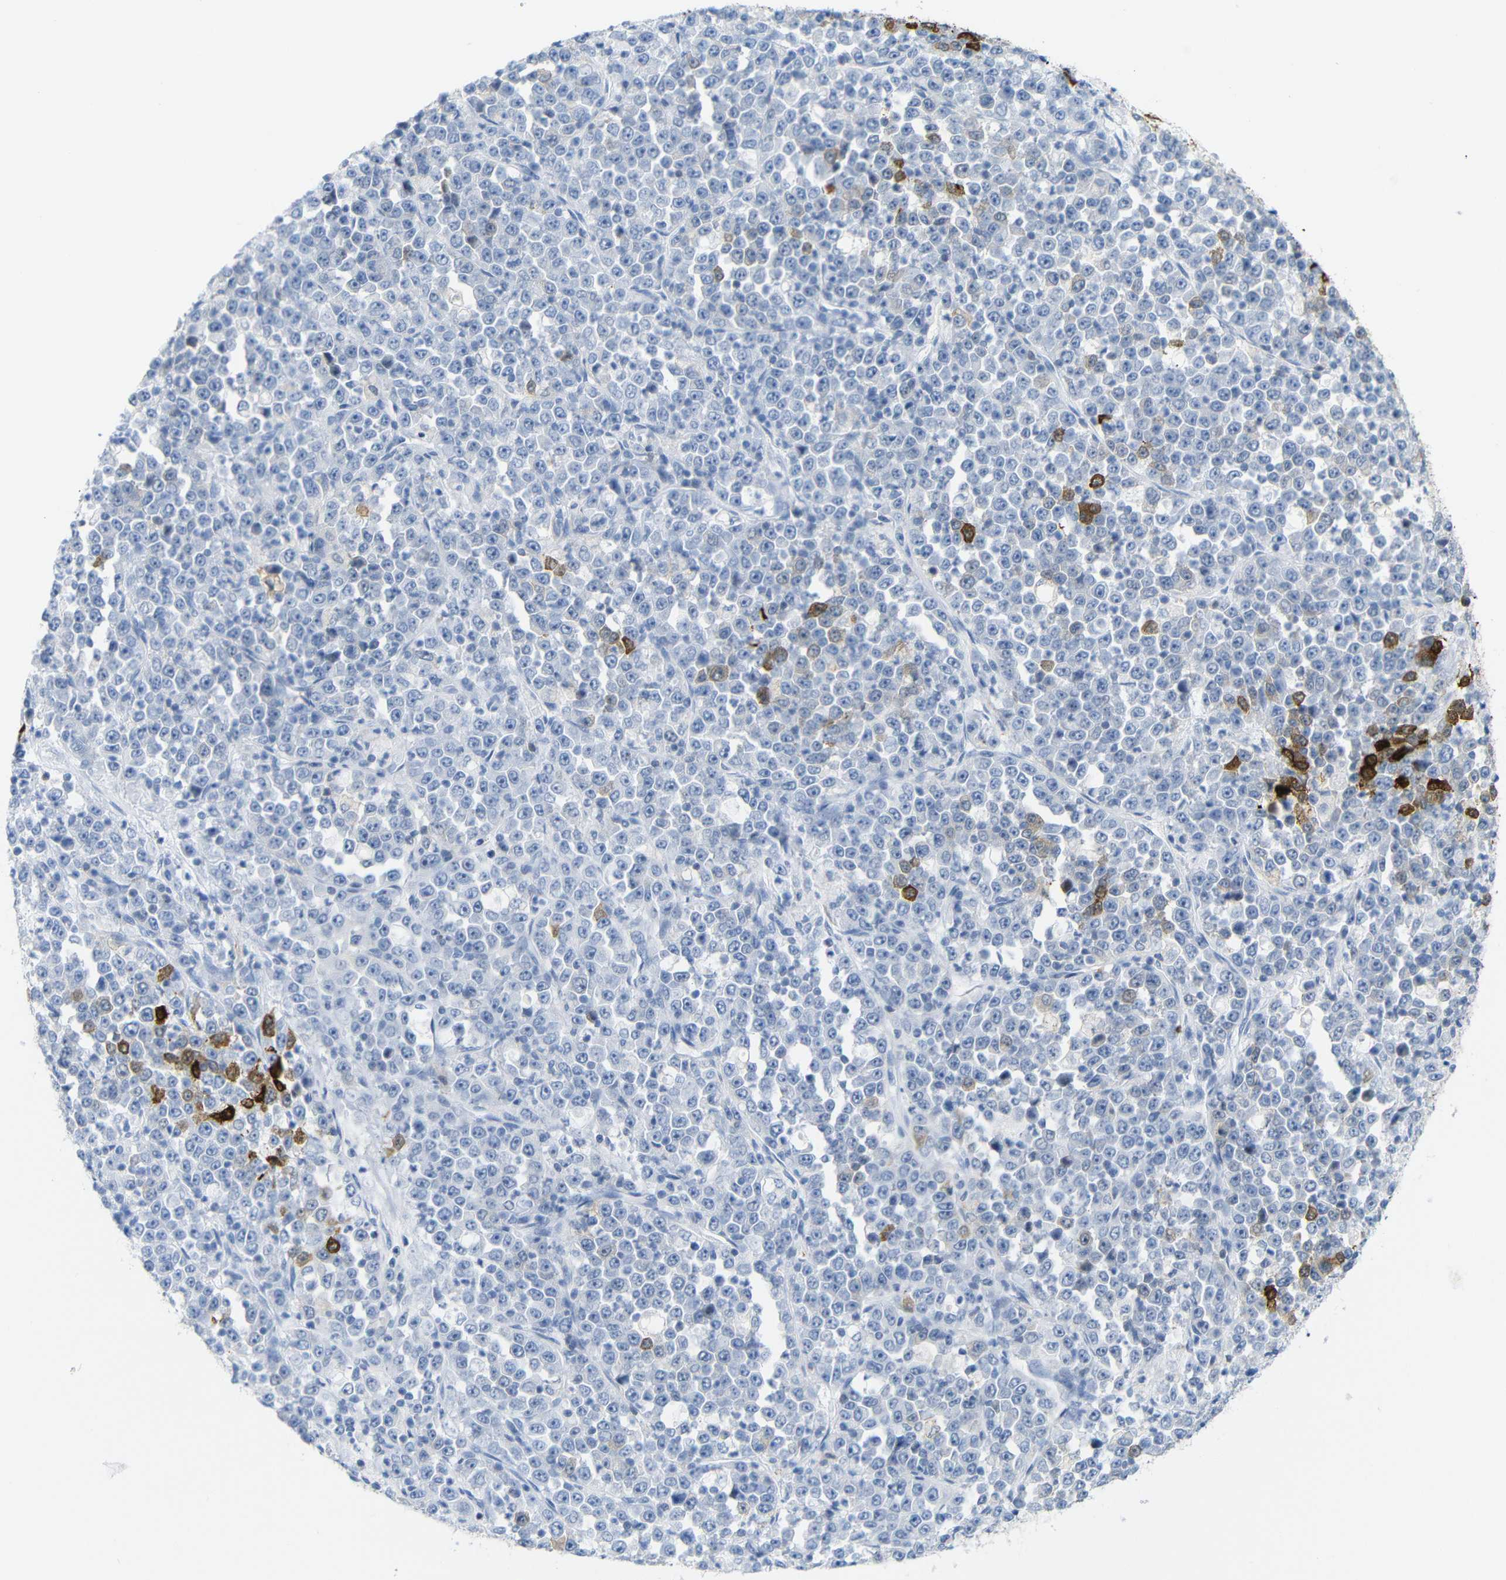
{"staining": {"intensity": "strong", "quantity": "<25%", "location": "cytoplasmic/membranous,nuclear"}, "tissue": "stomach cancer", "cell_type": "Tumor cells", "image_type": "cancer", "snomed": [{"axis": "morphology", "description": "Normal tissue, NOS"}, {"axis": "morphology", "description": "Adenocarcinoma, NOS"}, {"axis": "topography", "description": "Stomach, upper"}, {"axis": "topography", "description": "Stomach"}], "caption": "IHC histopathology image of human stomach cancer stained for a protein (brown), which exhibits medium levels of strong cytoplasmic/membranous and nuclear staining in approximately <25% of tumor cells.", "gene": "MT1A", "patient": {"sex": "male", "age": 59}}